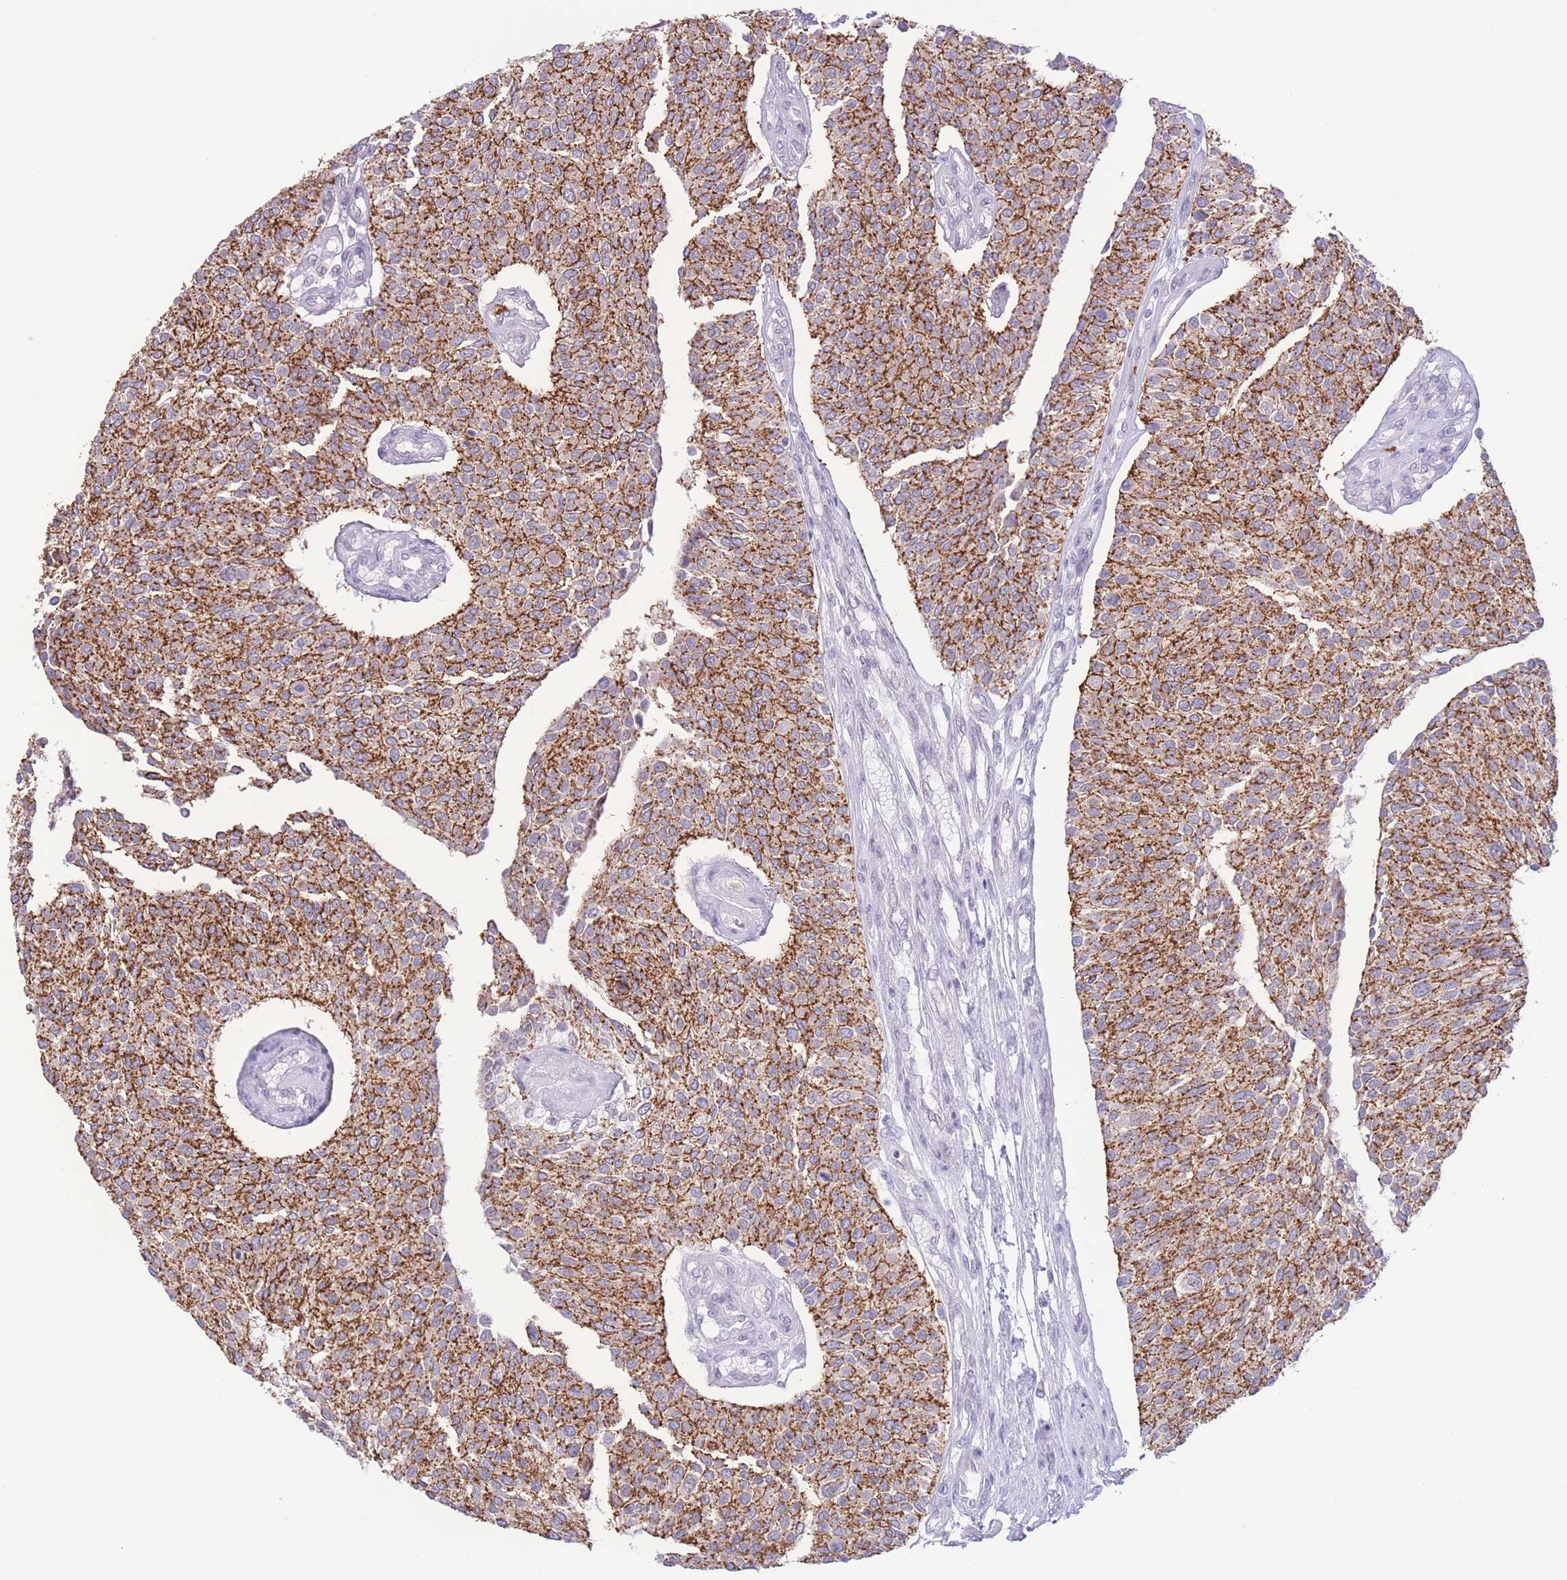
{"staining": {"intensity": "strong", "quantity": "25%-75%", "location": "cytoplasmic/membranous"}, "tissue": "urothelial cancer", "cell_type": "Tumor cells", "image_type": "cancer", "snomed": [{"axis": "morphology", "description": "Urothelial carcinoma, NOS"}, {"axis": "topography", "description": "Urinary bladder"}], "caption": "Brown immunohistochemical staining in human transitional cell carcinoma exhibits strong cytoplasmic/membranous staining in about 25%-75% of tumor cells.", "gene": "LCLAT1", "patient": {"sex": "male", "age": 55}}